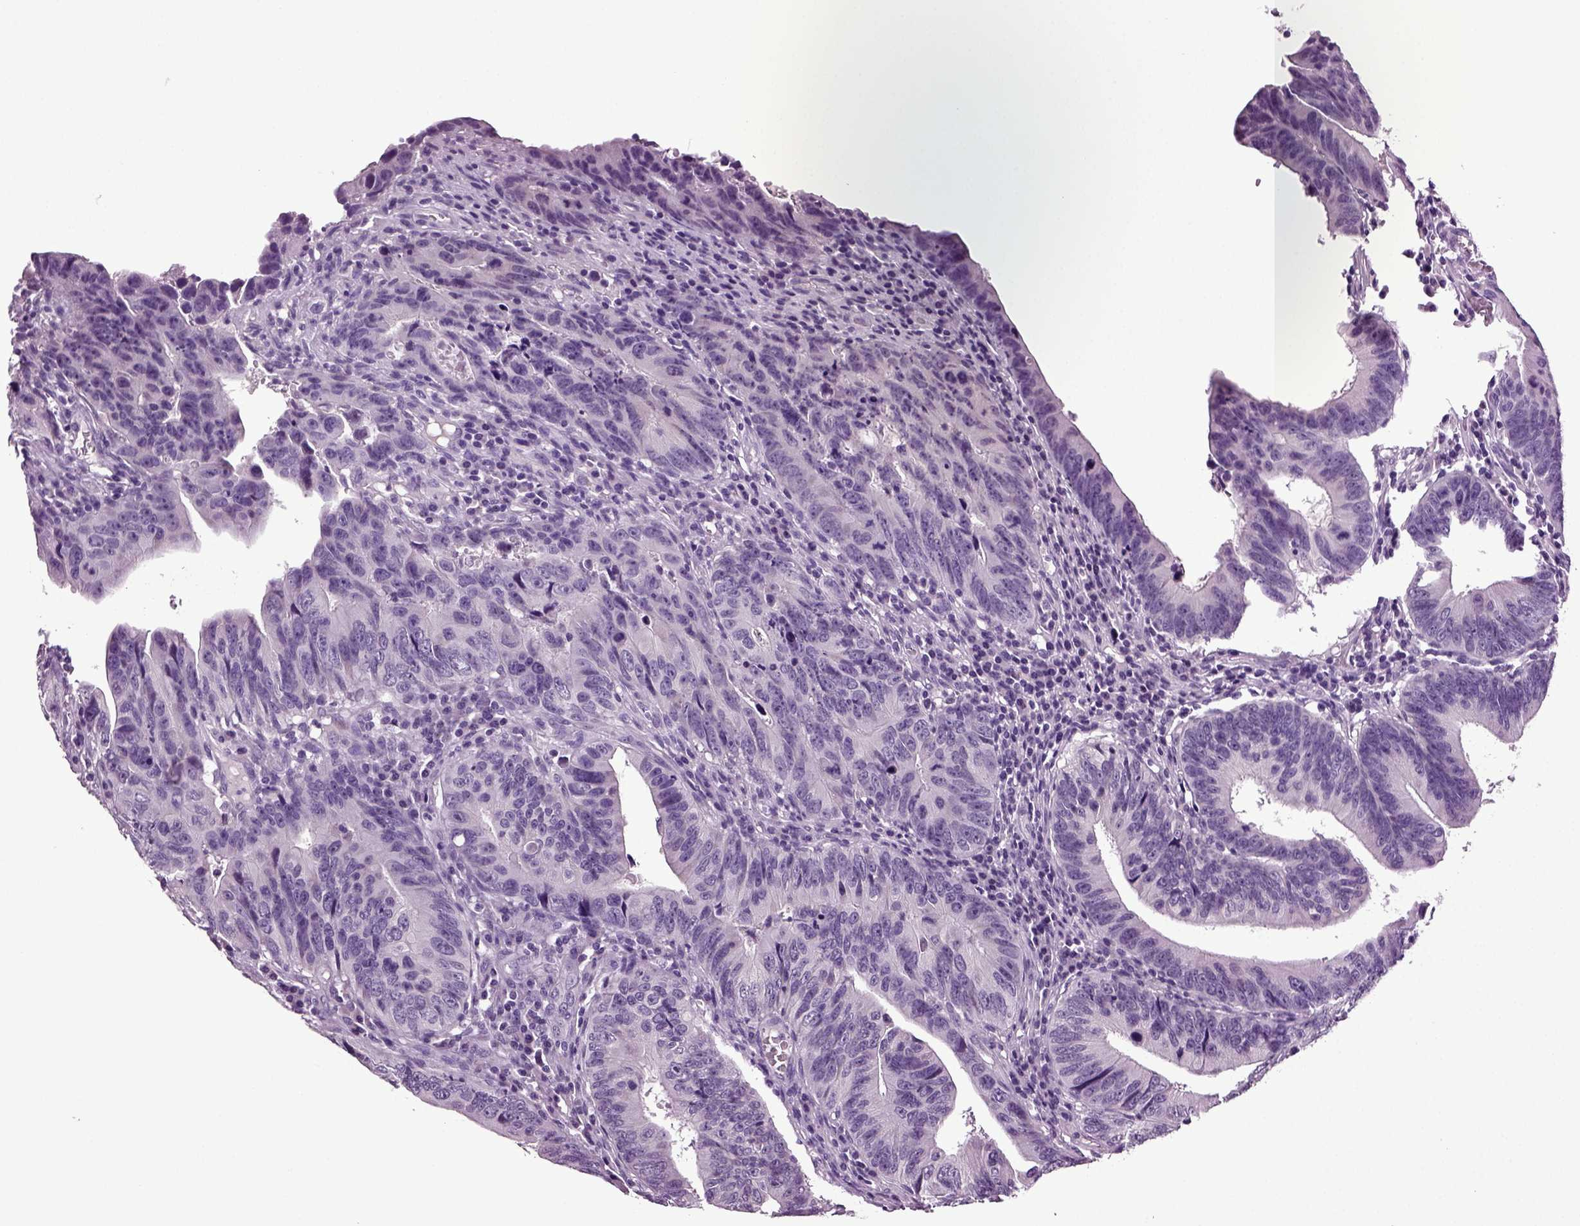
{"staining": {"intensity": "negative", "quantity": "none", "location": "none"}, "tissue": "colorectal cancer", "cell_type": "Tumor cells", "image_type": "cancer", "snomed": [{"axis": "morphology", "description": "Adenocarcinoma, NOS"}, {"axis": "topography", "description": "Colon"}], "caption": "DAB (3,3'-diaminobenzidine) immunohistochemical staining of colorectal adenocarcinoma demonstrates no significant staining in tumor cells.", "gene": "SLC17A6", "patient": {"sex": "female", "age": 87}}